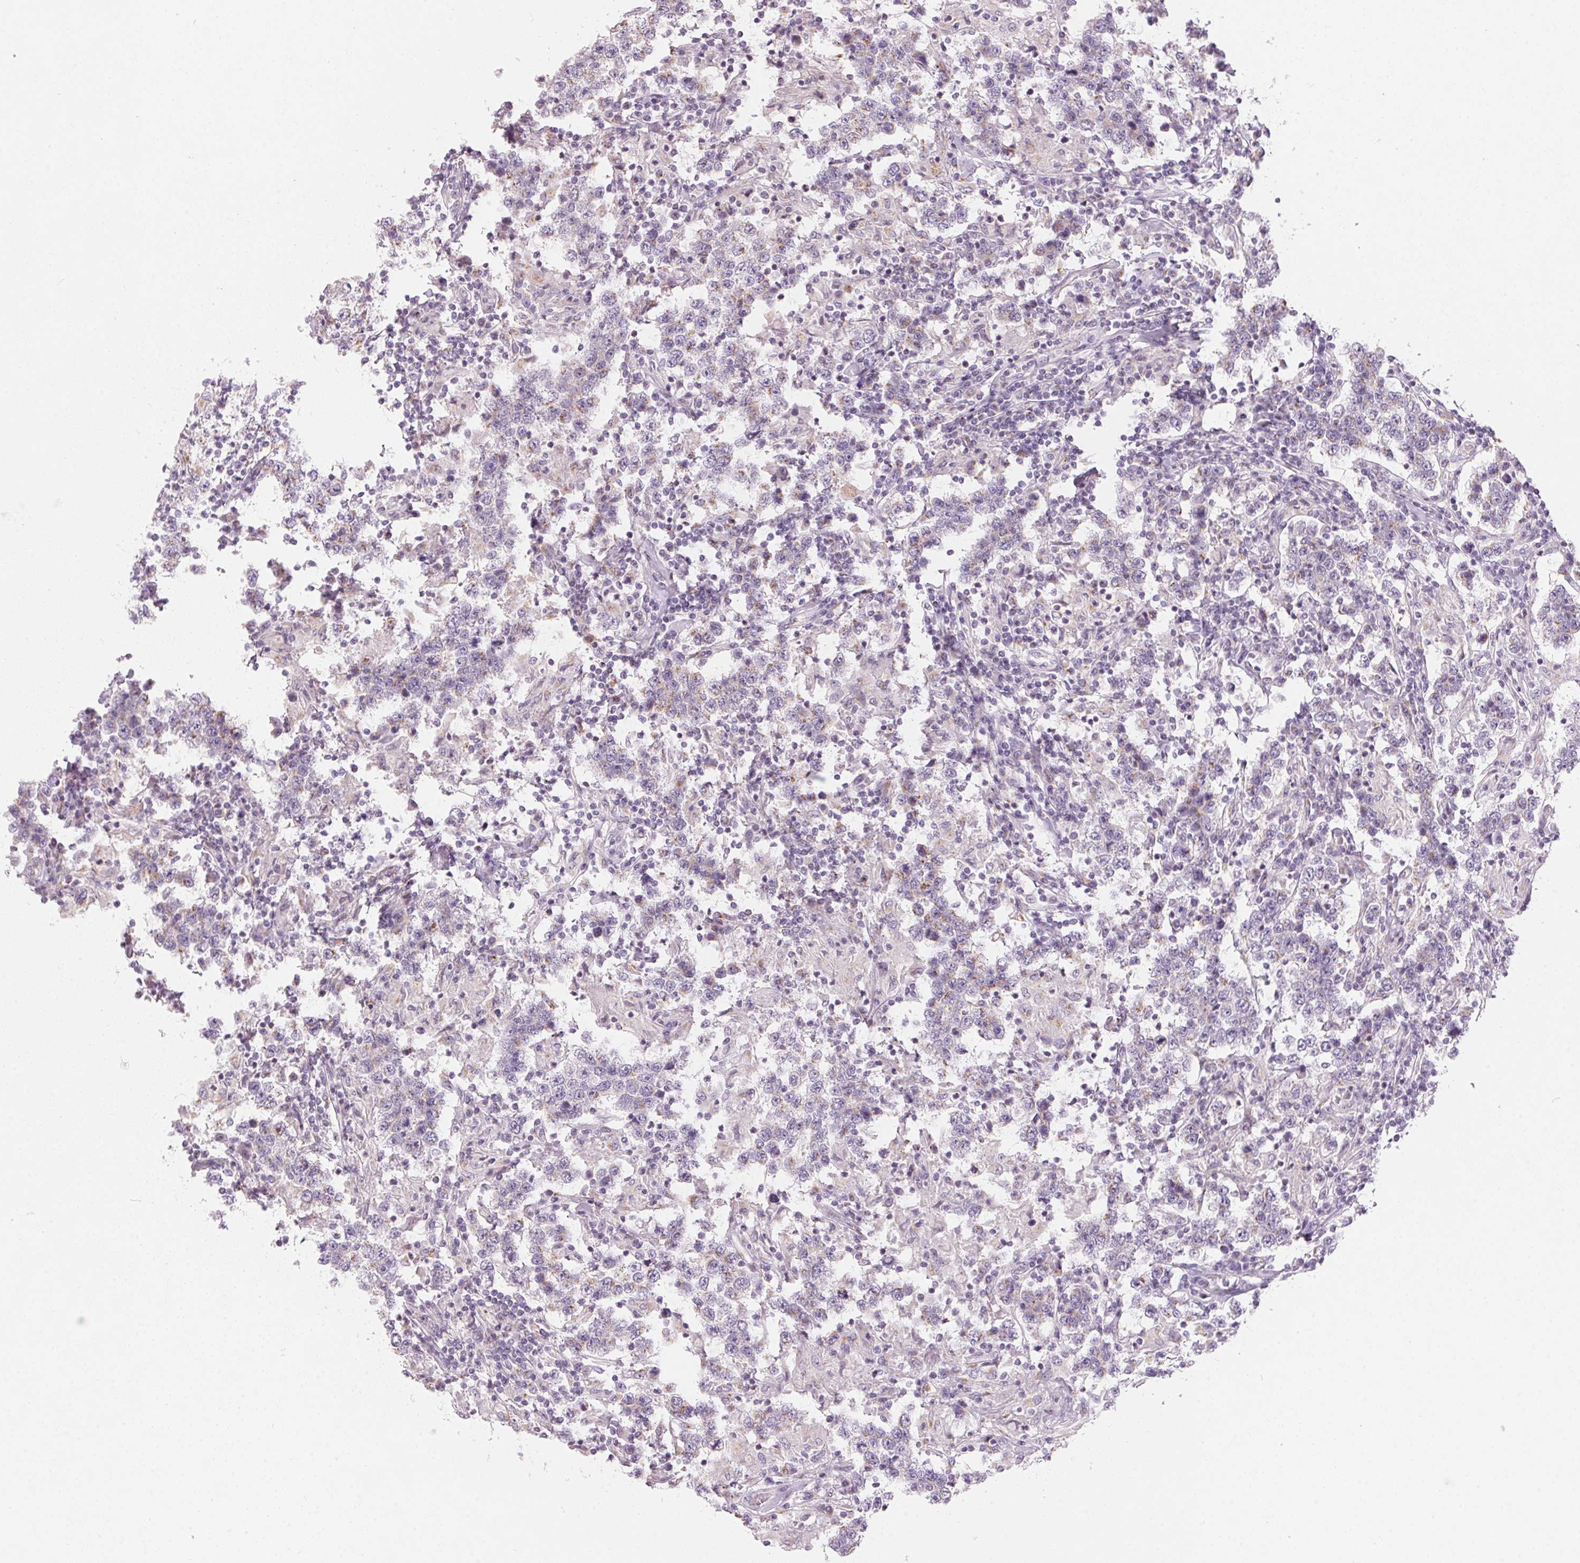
{"staining": {"intensity": "weak", "quantity": "<25%", "location": "cytoplasmic/membranous"}, "tissue": "testis cancer", "cell_type": "Tumor cells", "image_type": "cancer", "snomed": [{"axis": "morphology", "description": "Seminoma, NOS"}, {"axis": "morphology", "description": "Carcinoma, Embryonal, NOS"}, {"axis": "topography", "description": "Testis"}], "caption": "An immunohistochemistry image of testis cancer (seminoma) is shown. There is no staining in tumor cells of testis cancer (seminoma). Nuclei are stained in blue.", "gene": "DRAM2", "patient": {"sex": "male", "age": 41}}